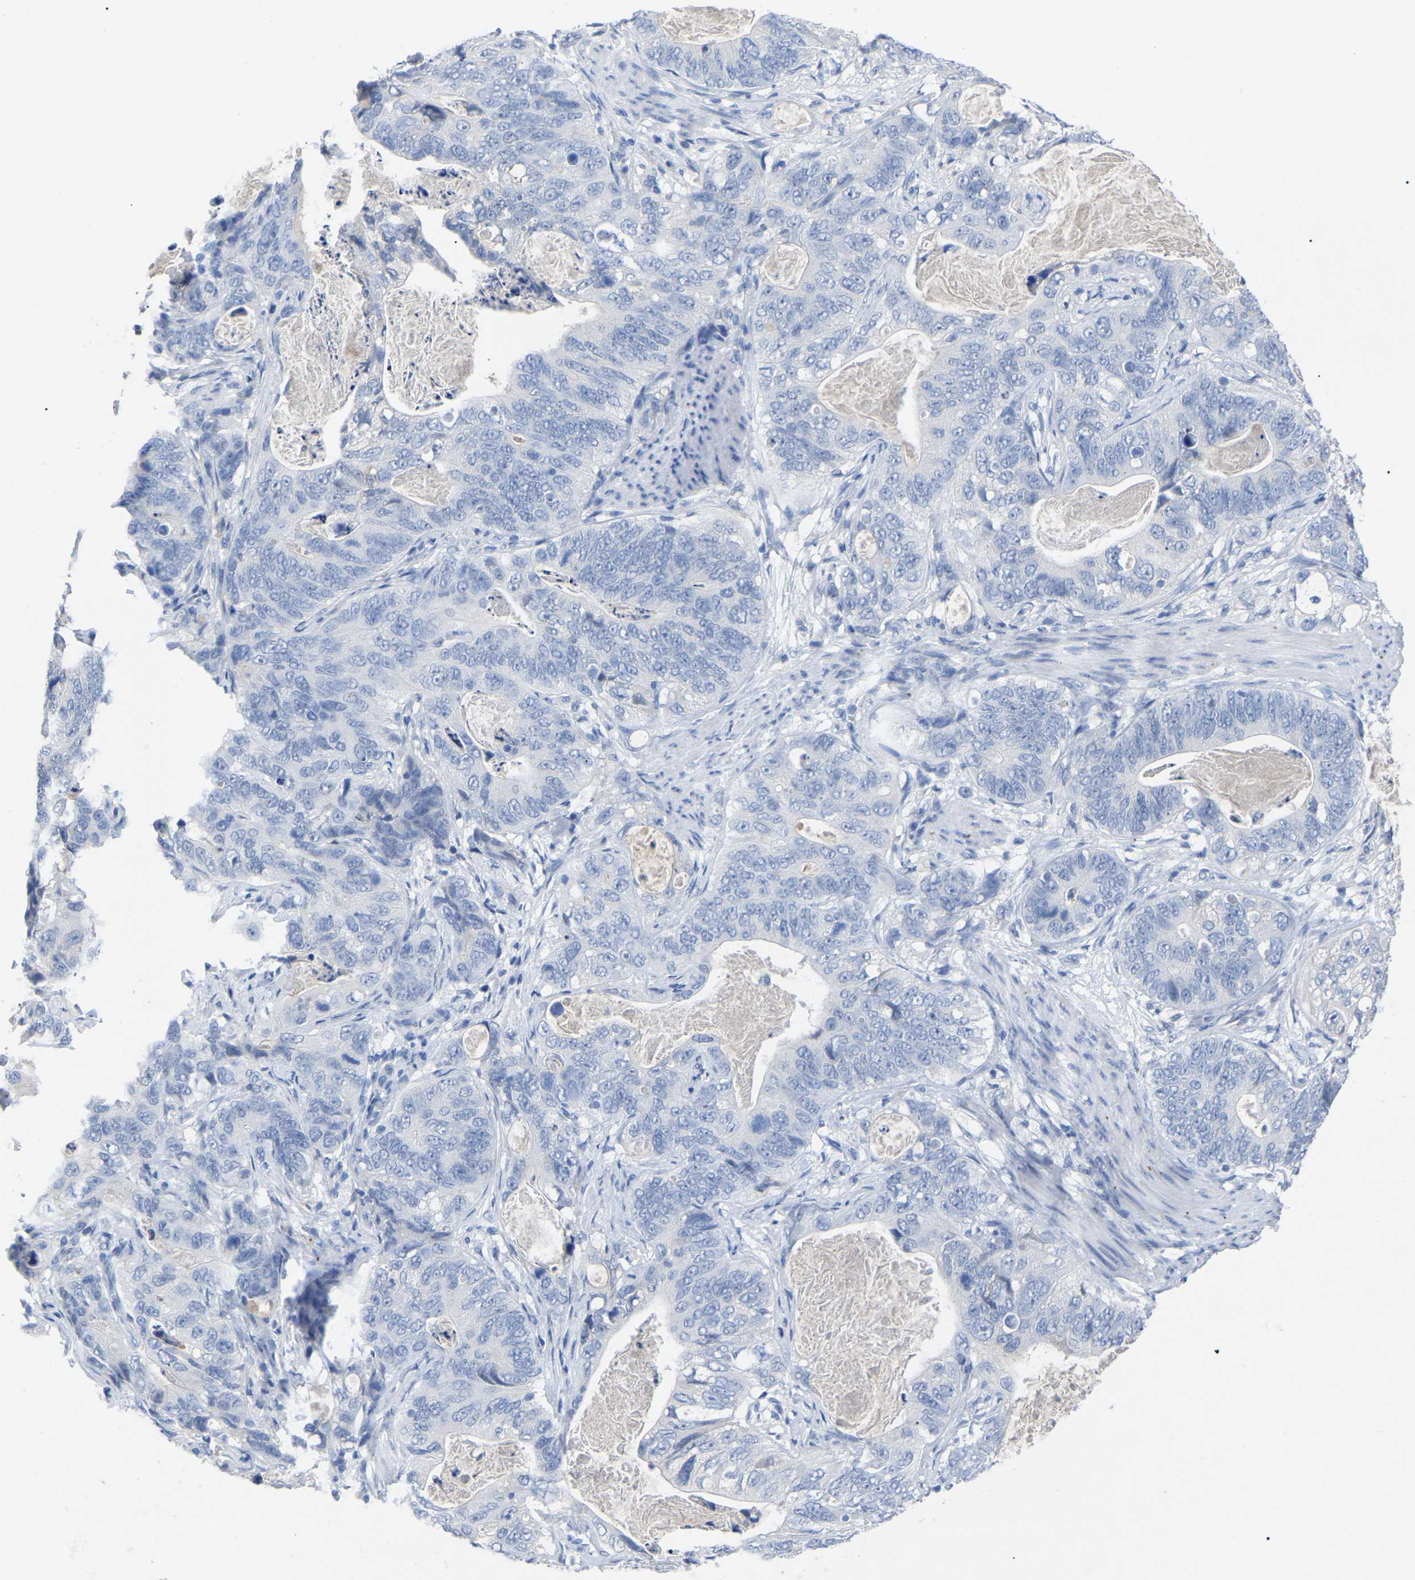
{"staining": {"intensity": "negative", "quantity": "none", "location": "none"}, "tissue": "stomach cancer", "cell_type": "Tumor cells", "image_type": "cancer", "snomed": [{"axis": "morphology", "description": "Normal tissue, NOS"}, {"axis": "morphology", "description": "Adenocarcinoma, NOS"}, {"axis": "topography", "description": "Stomach"}], "caption": "IHC of human stomach adenocarcinoma demonstrates no positivity in tumor cells.", "gene": "SMPD2", "patient": {"sex": "female", "age": 89}}